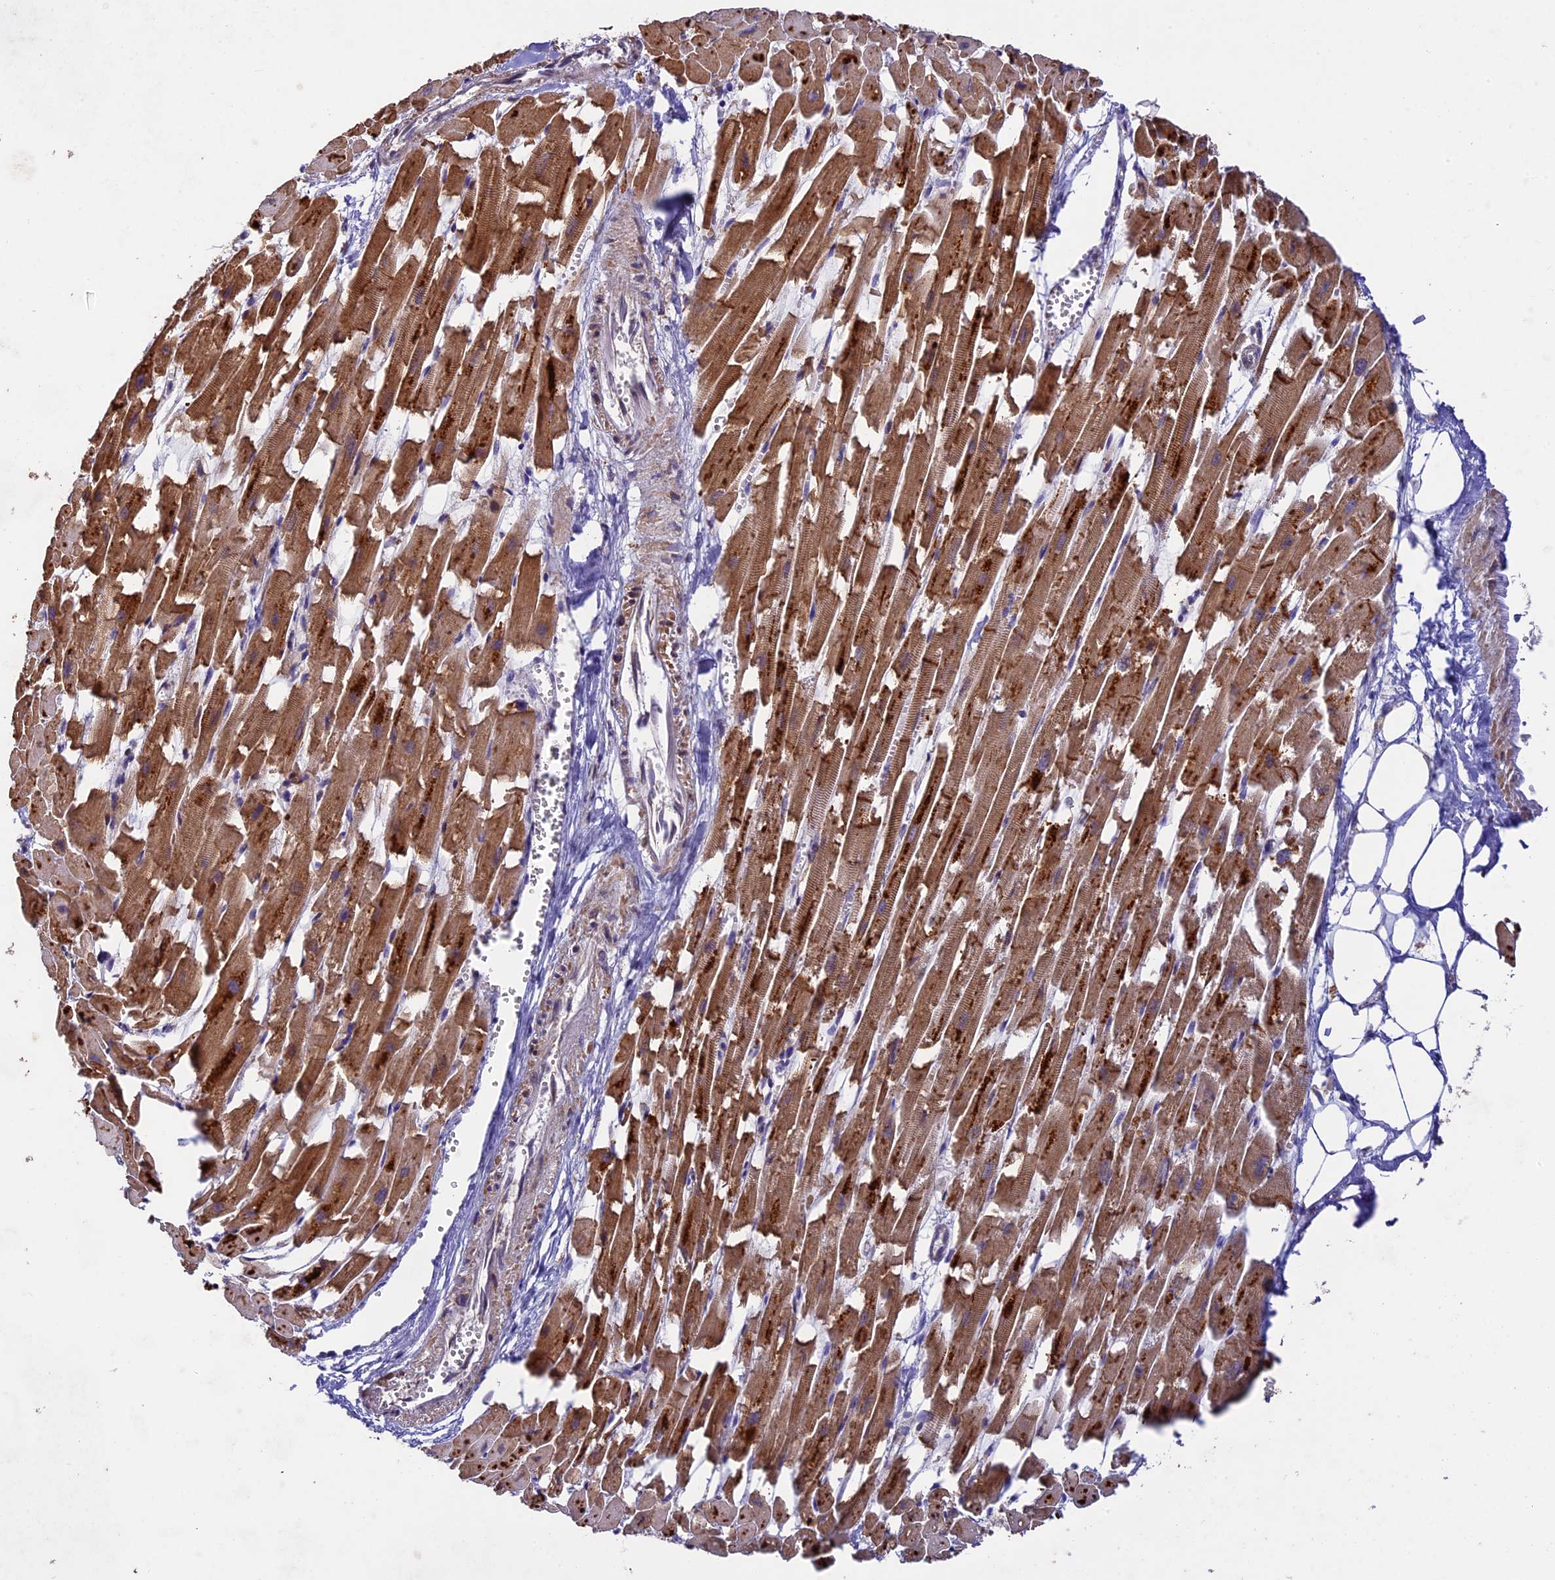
{"staining": {"intensity": "strong", "quantity": ">75%", "location": "cytoplasmic/membranous"}, "tissue": "heart muscle", "cell_type": "Cardiomyocytes", "image_type": "normal", "snomed": [{"axis": "morphology", "description": "Normal tissue, NOS"}, {"axis": "topography", "description": "Heart"}], "caption": "Heart muscle stained with a brown dye reveals strong cytoplasmic/membranous positive expression in approximately >75% of cardiomyocytes.", "gene": "OCEL1", "patient": {"sex": "female", "age": 64}}